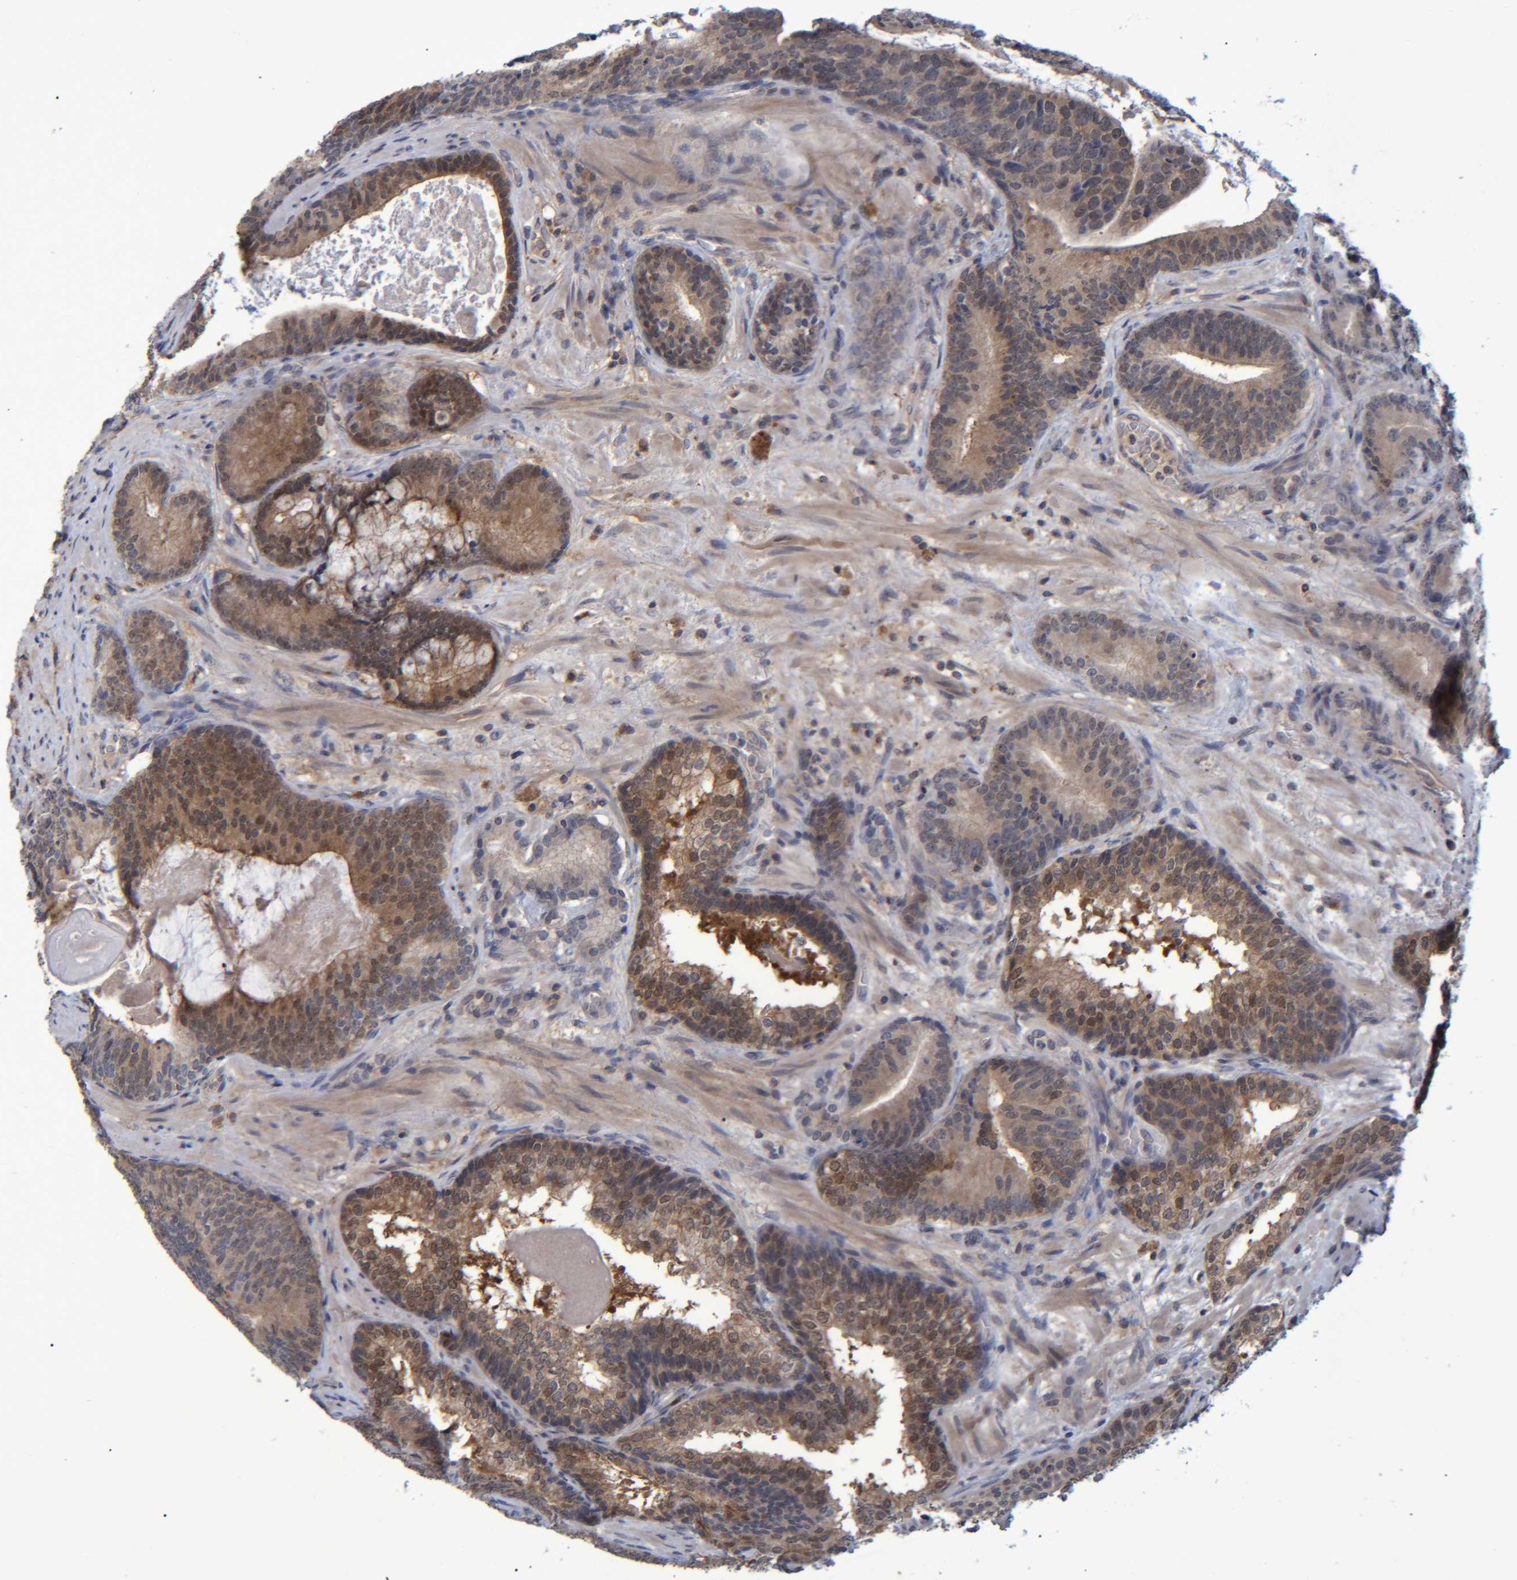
{"staining": {"intensity": "moderate", "quantity": ">75%", "location": "cytoplasmic/membranous"}, "tissue": "prostate cancer", "cell_type": "Tumor cells", "image_type": "cancer", "snomed": [{"axis": "morphology", "description": "Adenocarcinoma, High grade"}, {"axis": "topography", "description": "Prostate"}], "caption": "High-grade adenocarcinoma (prostate) tissue displays moderate cytoplasmic/membranous expression in approximately >75% of tumor cells", "gene": "PCYT2", "patient": {"sex": "male", "age": 55}}